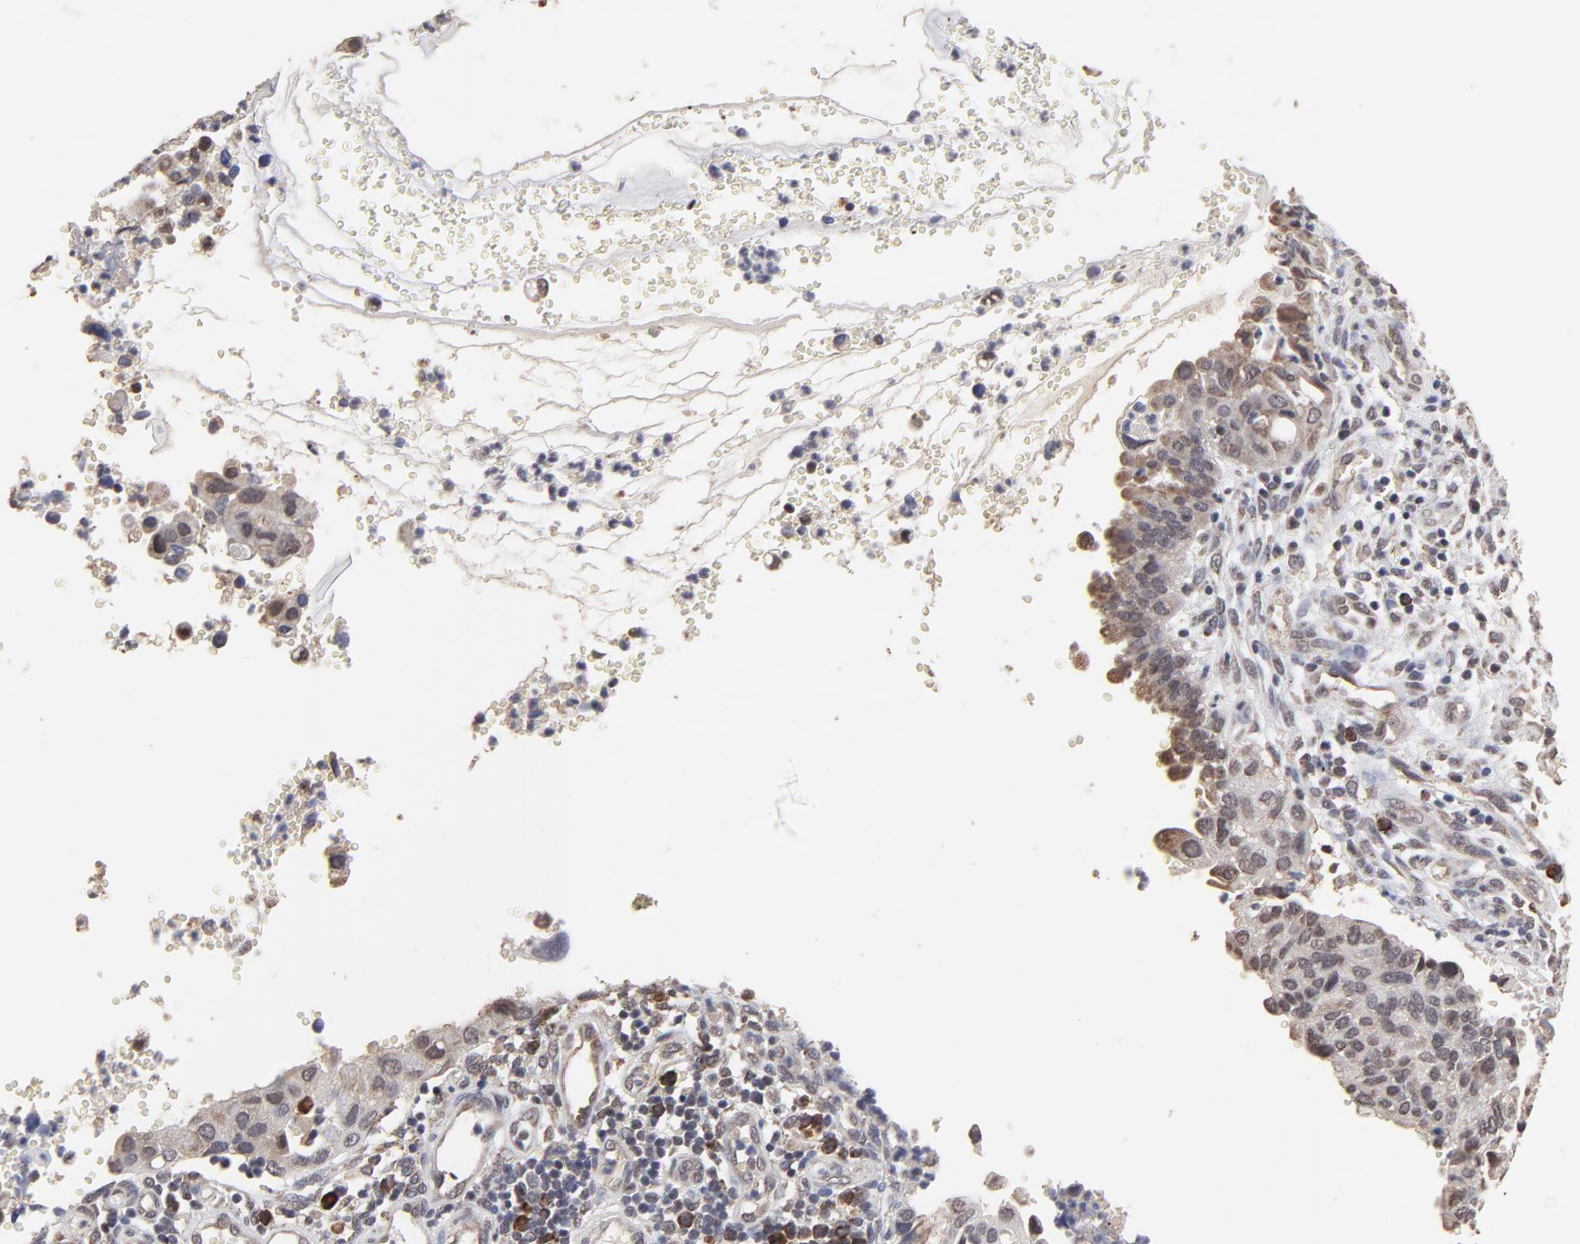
{"staining": {"intensity": "weak", "quantity": "<25%", "location": "cytoplasmic/membranous"}, "tissue": "cervical cancer", "cell_type": "Tumor cells", "image_type": "cancer", "snomed": [{"axis": "morphology", "description": "Normal tissue, NOS"}, {"axis": "morphology", "description": "Squamous cell carcinoma, NOS"}, {"axis": "topography", "description": "Cervix"}], "caption": "Immunohistochemistry (IHC) of human squamous cell carcinoma (cervical) displays no positivity in tumor cells.", "gene": "CHM", "patient": {"sex": "female", "age": 45}}